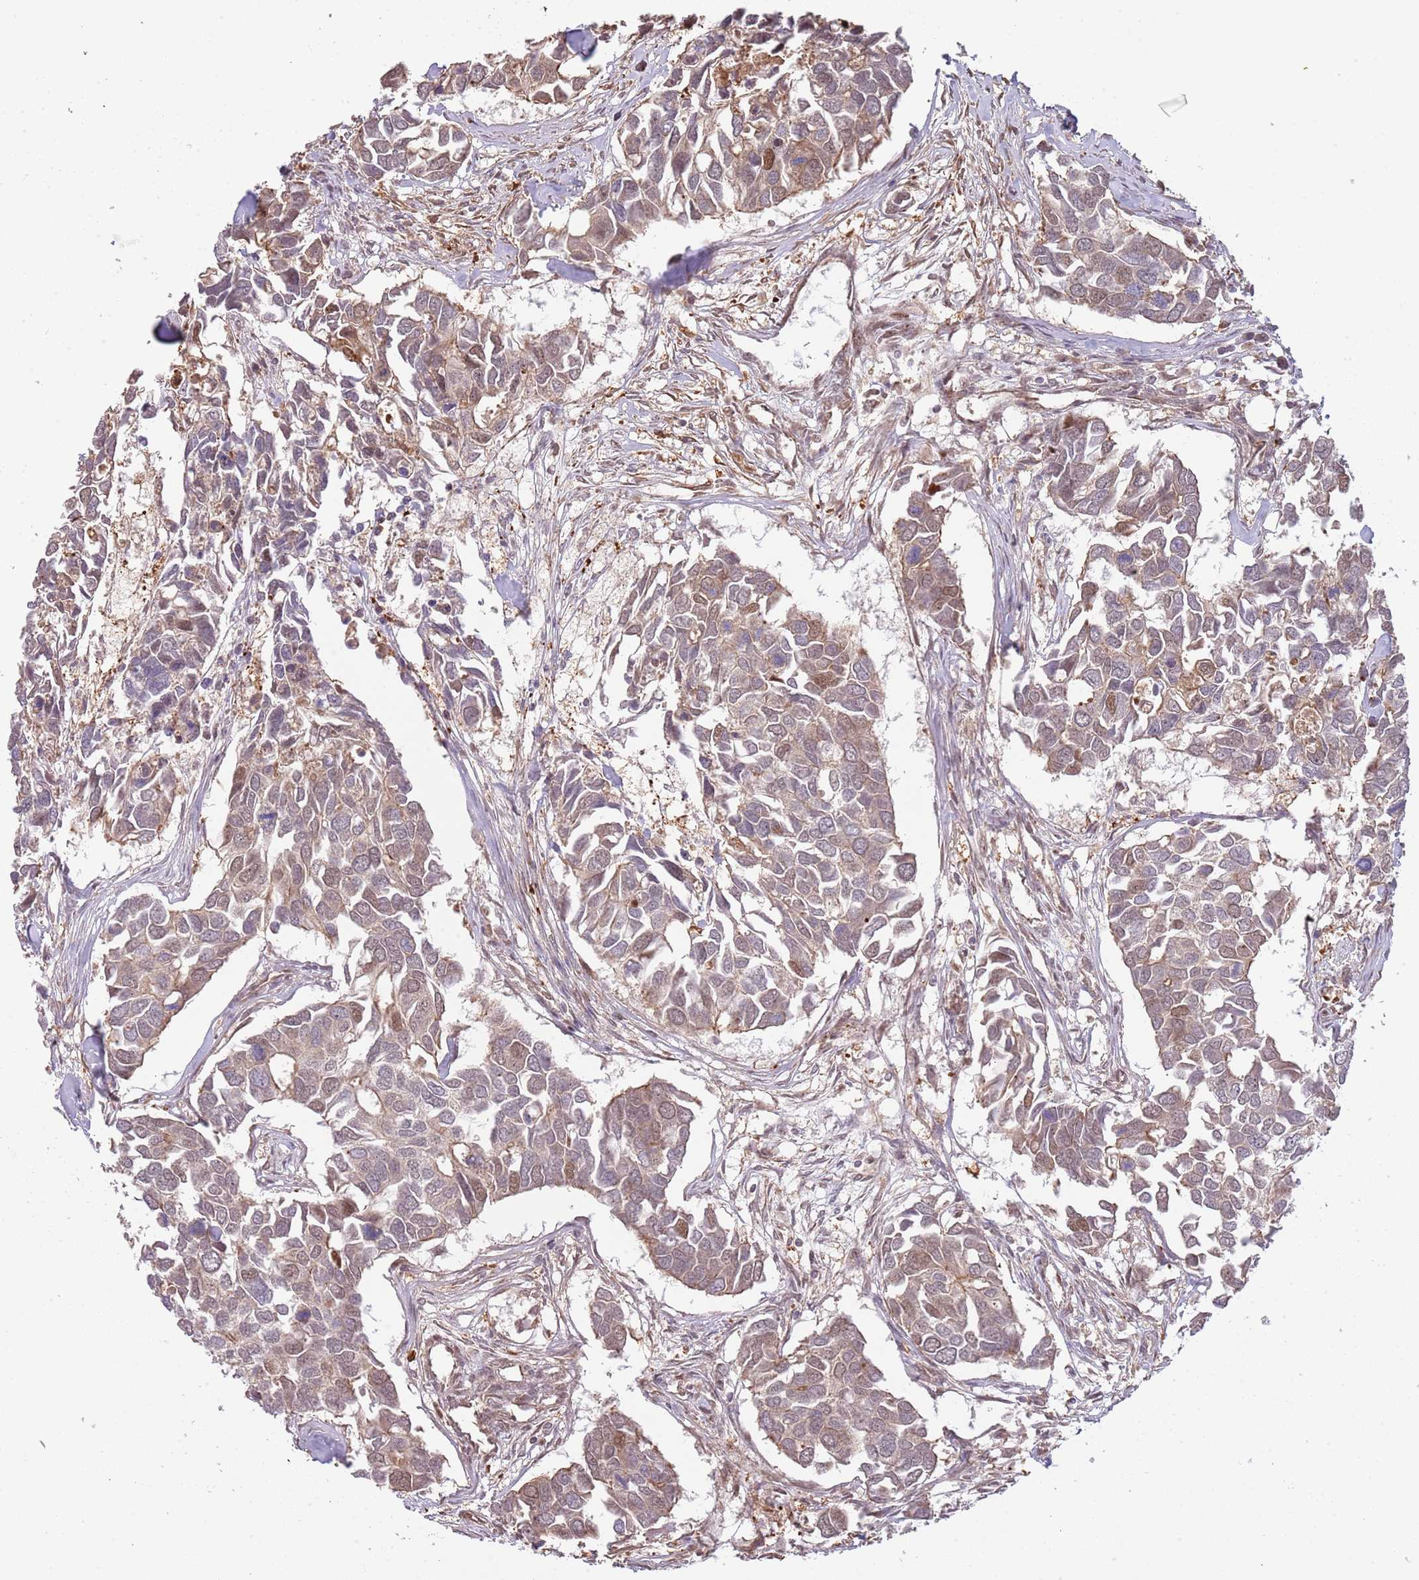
{"staining": {"intensity": "weak", "quantity": "25%-75%", "location": "cytoplasmic/membranous"}, "tissue": "breast cancer", "cell_type": "Tumor cells", "image_type": "cancer", "snomed": [{"axis": "morphology", "description": "Duct carcinoma"}, {"axis": "topography", "description": "Breast"}], "caption": "Breast cancer (infiltrating ductal carcinoma) was stained to show a protein in brown. There is low levels of weak cytoplasmic/membranous staining in approximately 25%-75% of tumor cells.", "gene": "PLSCR5", "patient": {"sex": "female", "age": 83}}